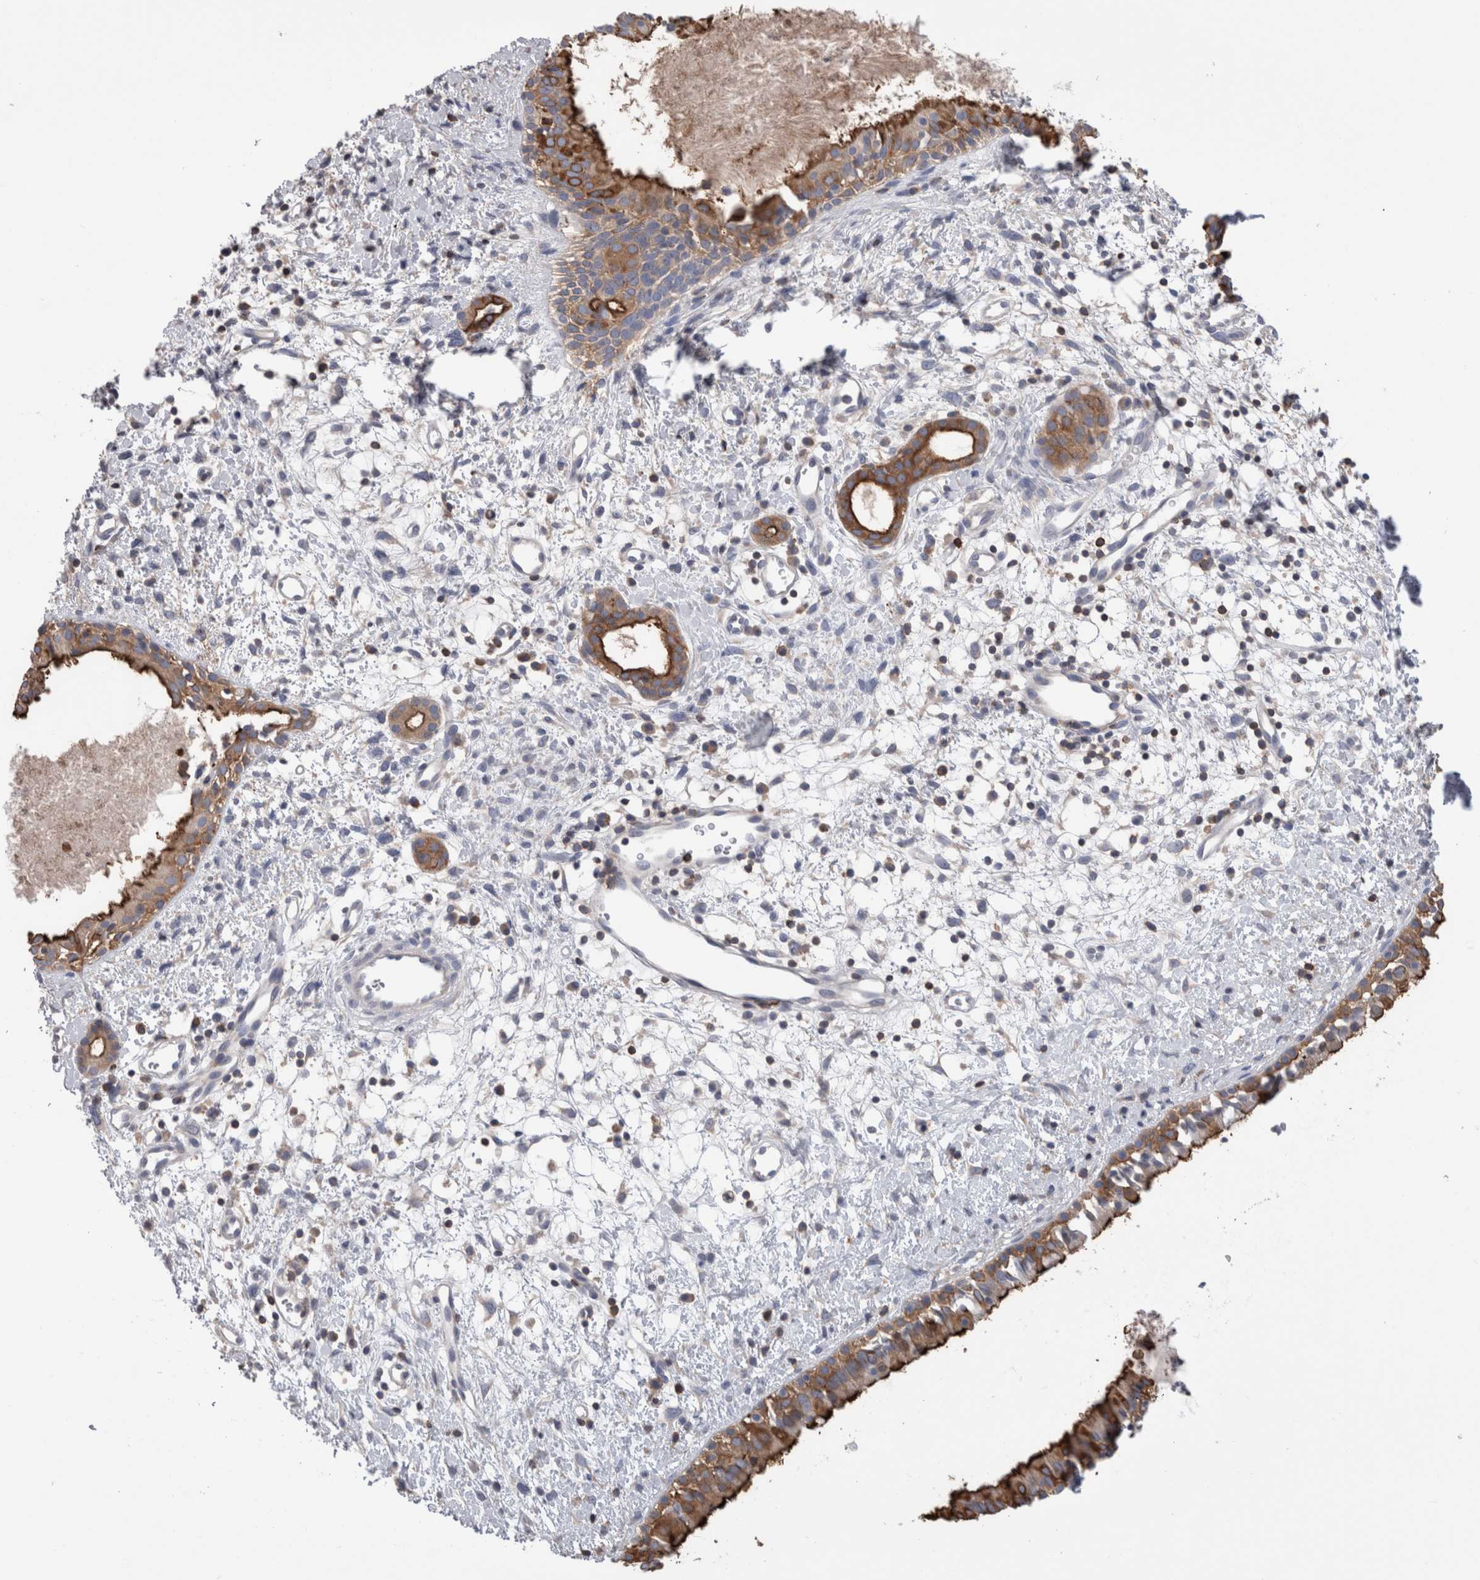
{"staining": {"intensity": "strong", "quantity": ">75%", "location": "cytoplasmic/membranous"}, "tissue": "nasopharynx", "cell_type": "Respiratory epithelial cells", "image_type": "normal", "snomed": [{"axis": "morphology", "description": "Normal tissue, NOS"}, {"axis": "topography", "description": "Nasopharynx"}], "caption": "The immunohistochemical stain highlights strong cytoplasmic/membranous positivity in respiratory epithelial cells of unremarkable nasopharynx.", "gene": "DCTN6", "patient": {"sex": "male", "age": 22}}